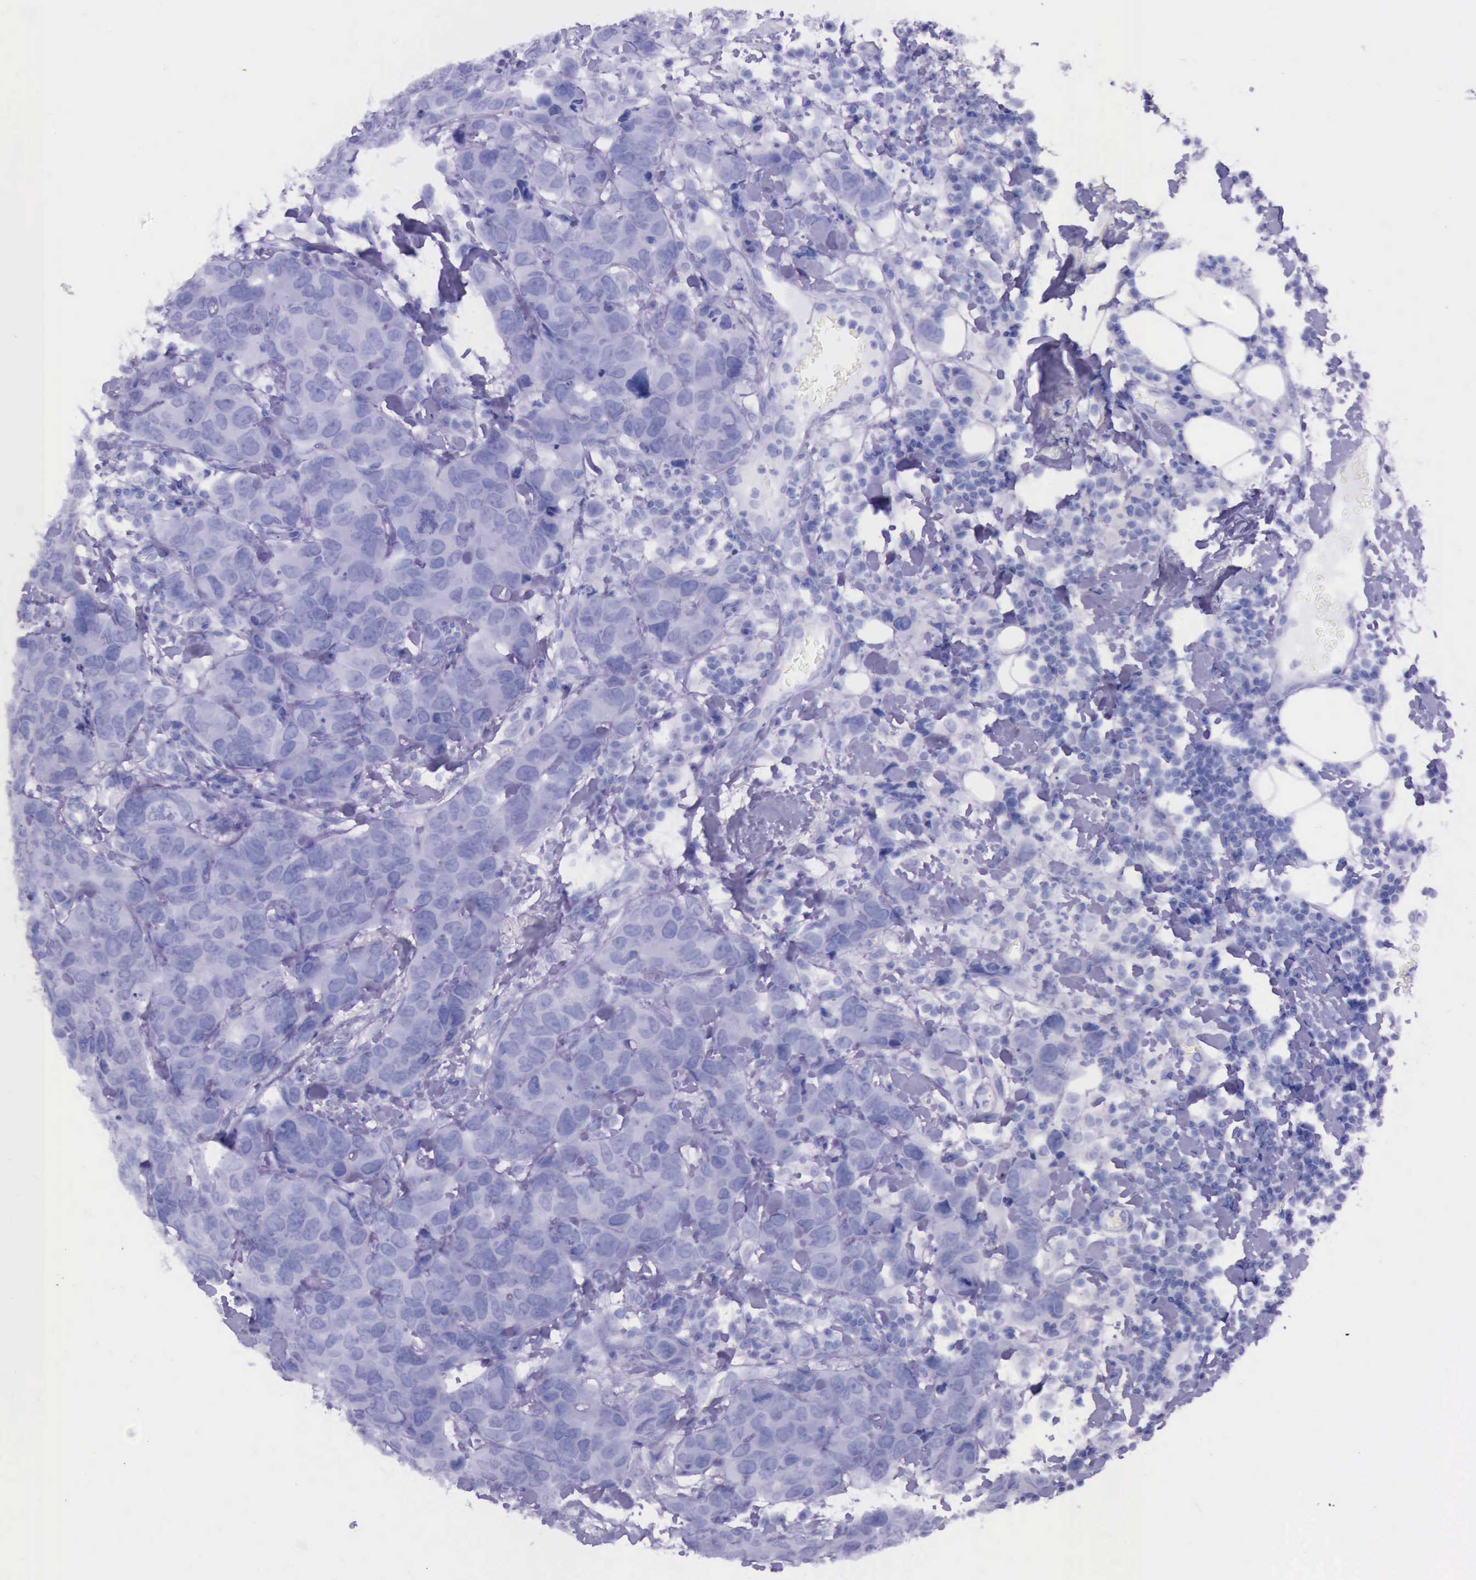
{"staining": {"intensity": "negative", "quantity": "none", "location": "none"}, "tissue": "breast cancer", "cell_type": "Tumor cells", "image_type": "cancer", "snomed": [{"axis": "morphology", "description": "Duct carcinoma"}, {"axis": "topography", "description": "Breast"}], "caption": "Histopathology image shows no protein staining in tumor cells of breast cancer tissue. Brightfield microscopy of IHC stained with DAB (brown) and hematoxylin (blue), captured at high magnification.", "gene": "ESR1", "patient": {"sex": "female", "age": 91}}